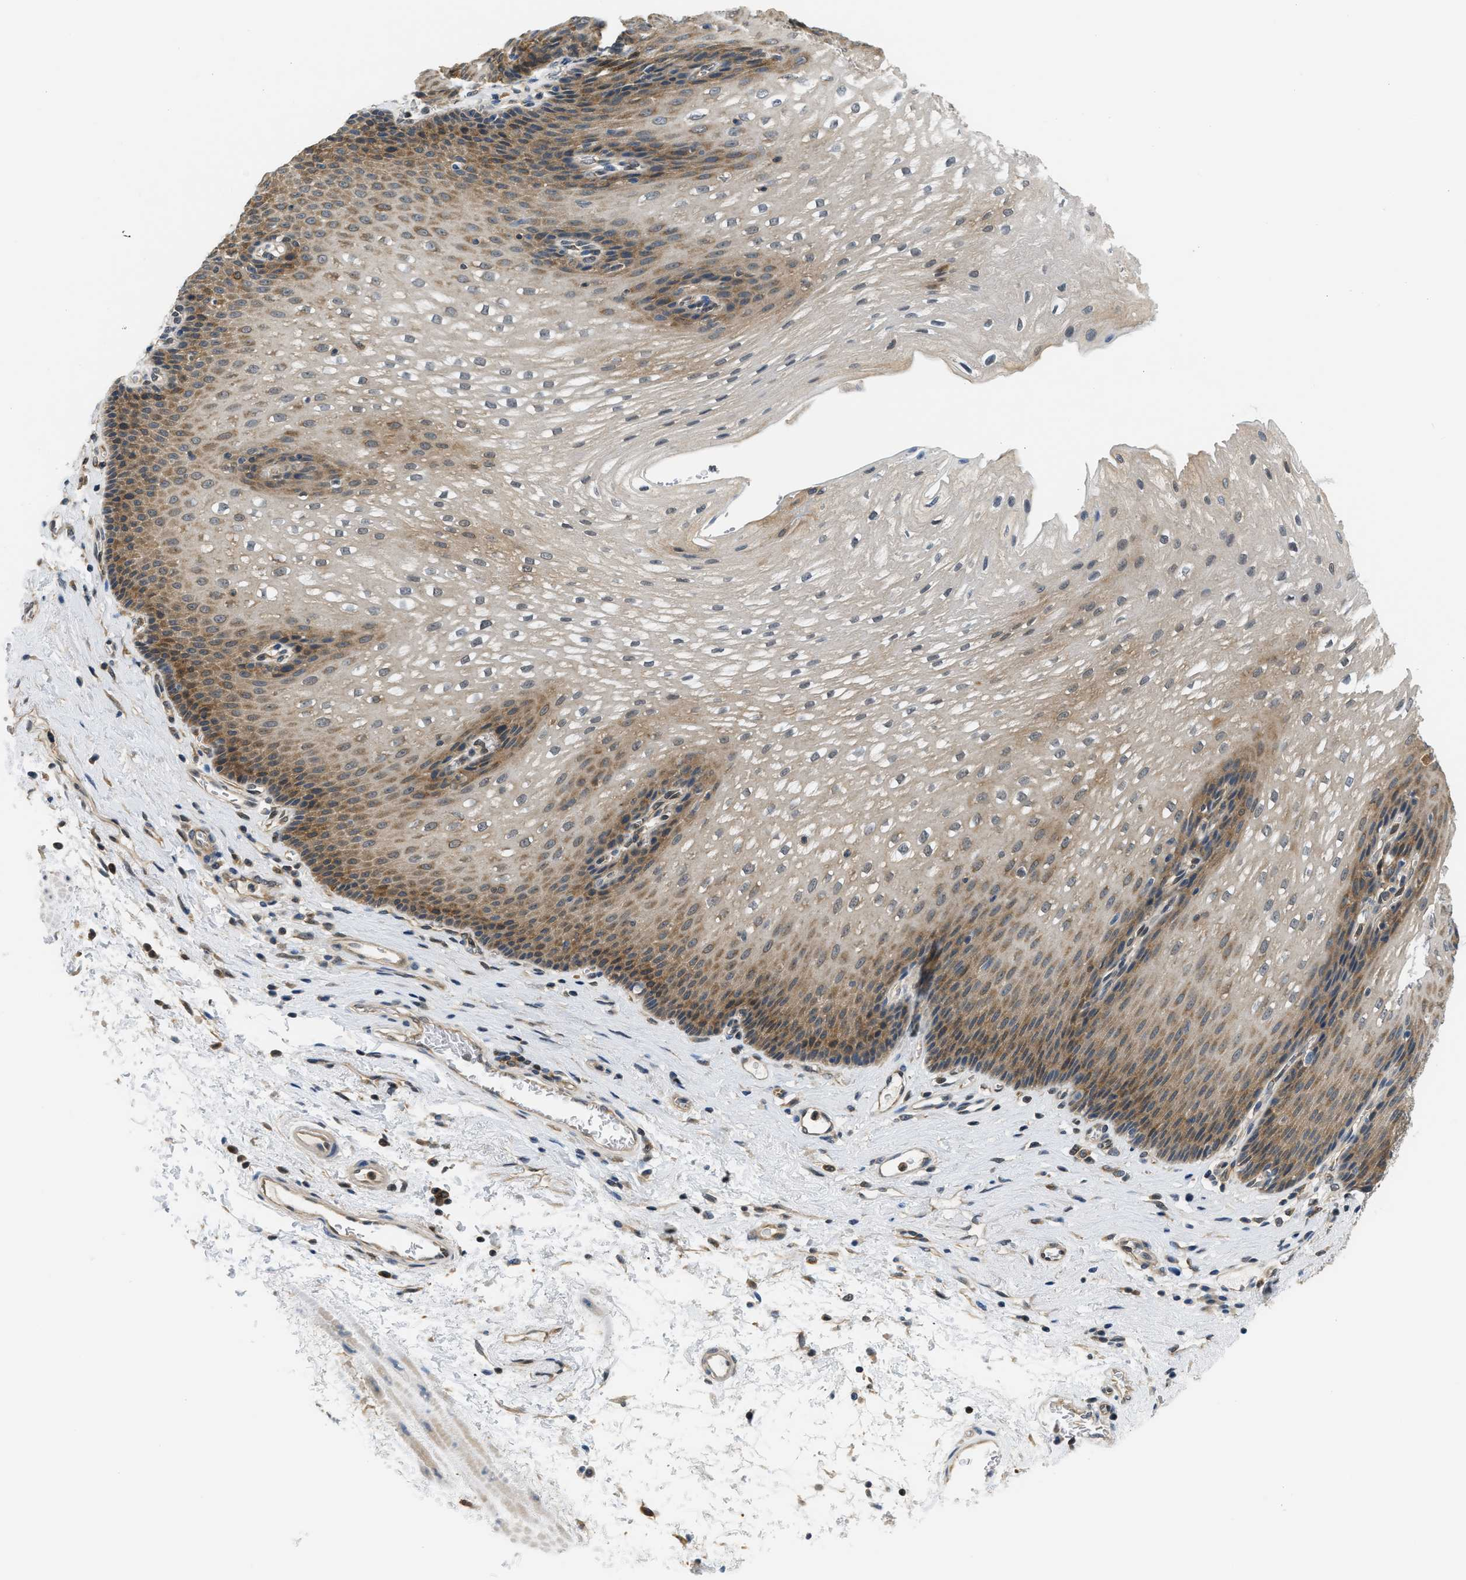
{"staining": {"intensity": "moderate", "quantity": ">75%", "location": "cytoplasmic/membranous"}, "tissue": "esophagus", "cell_type": "Squamous epithelial cells", "image_type": "normal", "snomed": [{"axis": "morphology", "description": "Normal tissue, NOS"}, {"axis": "topography", "description": "Esophagus"}], "caption": "This is an image of immunohistochemistry staining of normal esophagus, which shows moderate staining in the cytoplasmic/membranous of squamous epithelial cells.", "gene": "EIF4EBP2", "patient": {"sex": "male", "age": 48}}